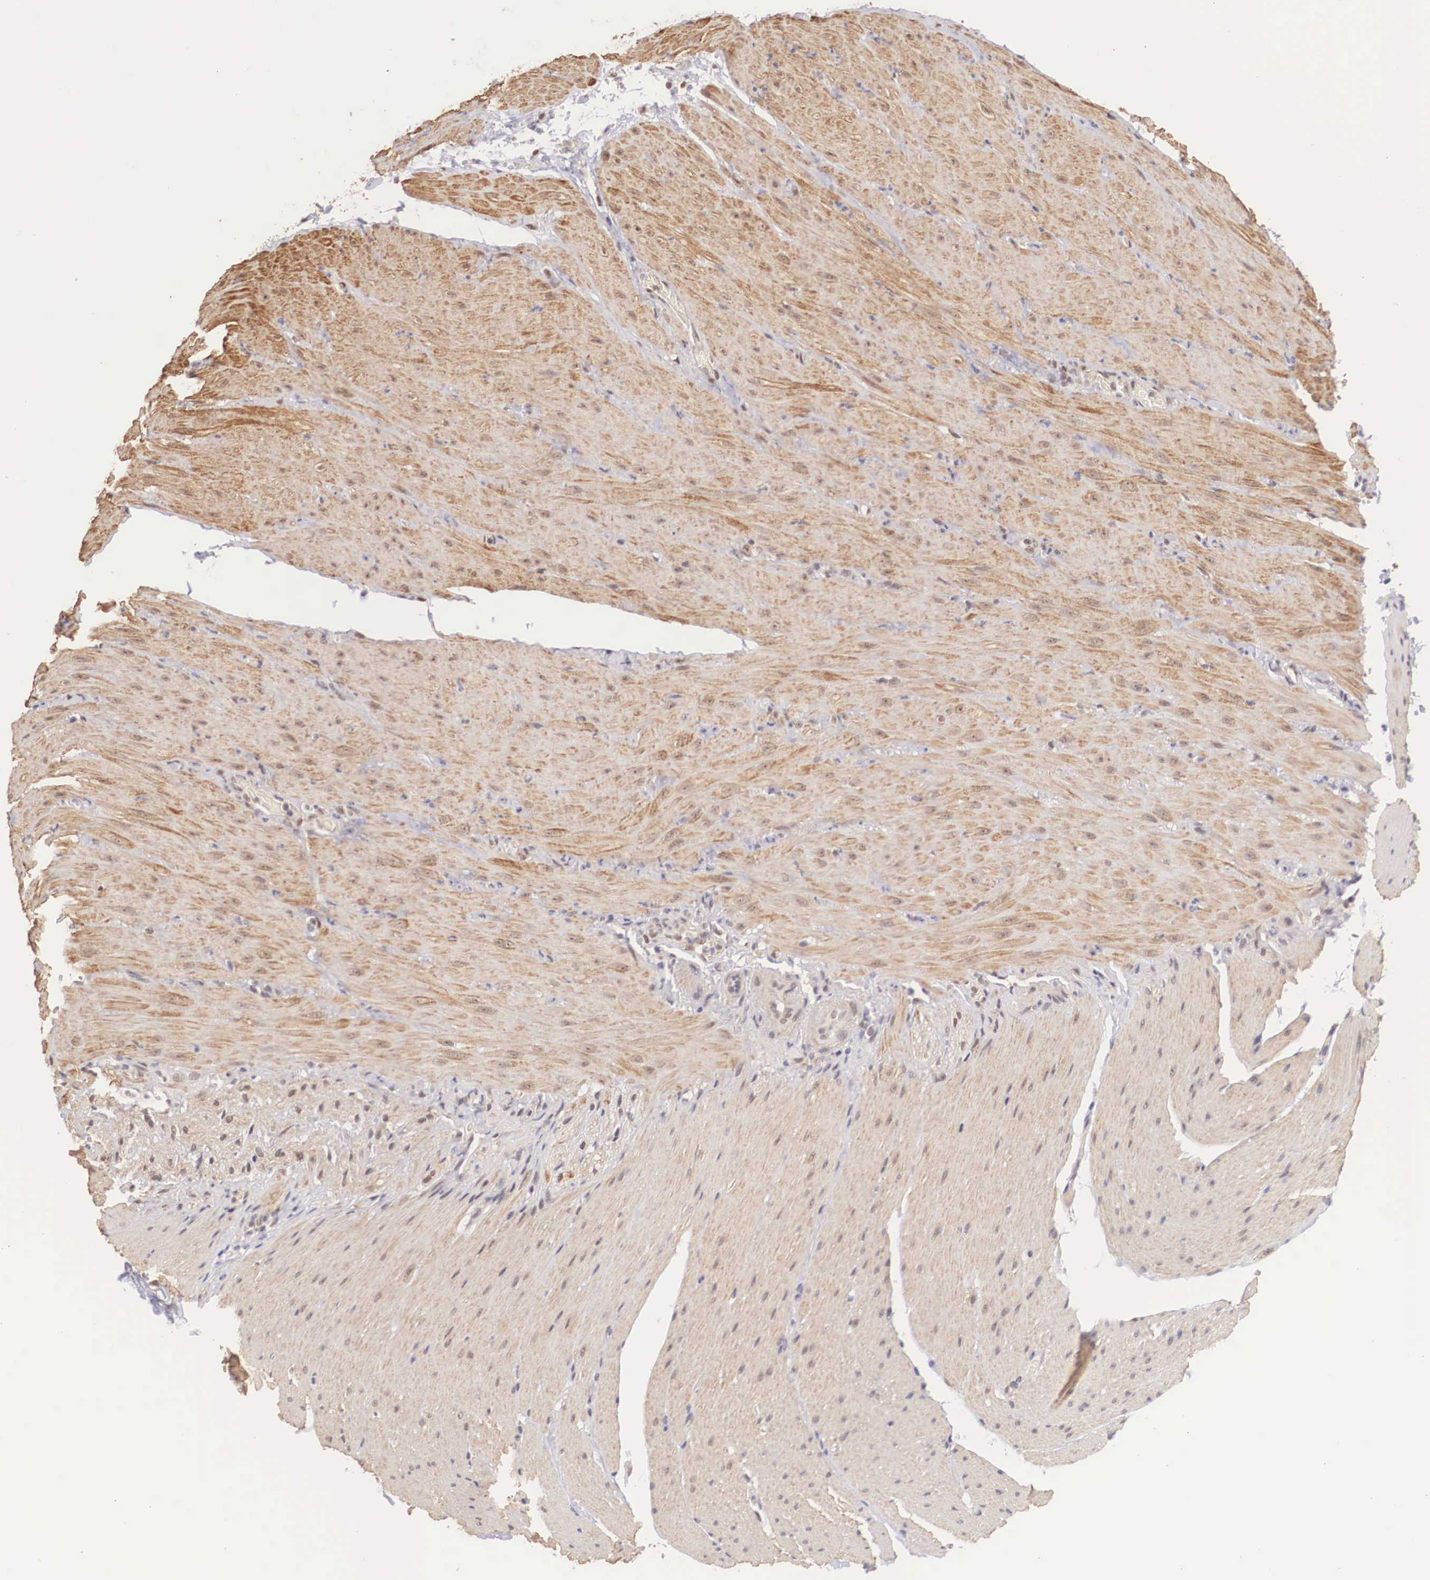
{"staining": {"intensity": "weak", "quantity": ">75%", "location": "cytoplasmic/membranous,nuclear"}, "tissue": "smooth muscle", "cell_type": "Smooth muscle cells", "image_type": "normal", "snomed": [{"axis": "morphology", "description": "Normal tissue, NOS"}, {"axis": "topography", "description": "Duodenum"}], "caption": "Smooth muscle stained with immunohistochemistry (IHC) displays weak cytoplasmic/membranous,nuclear positivity in about >75% of smooth muscle cells.", "gene": "ZNF275", "patient": {"sex": "male", "age": 63}}